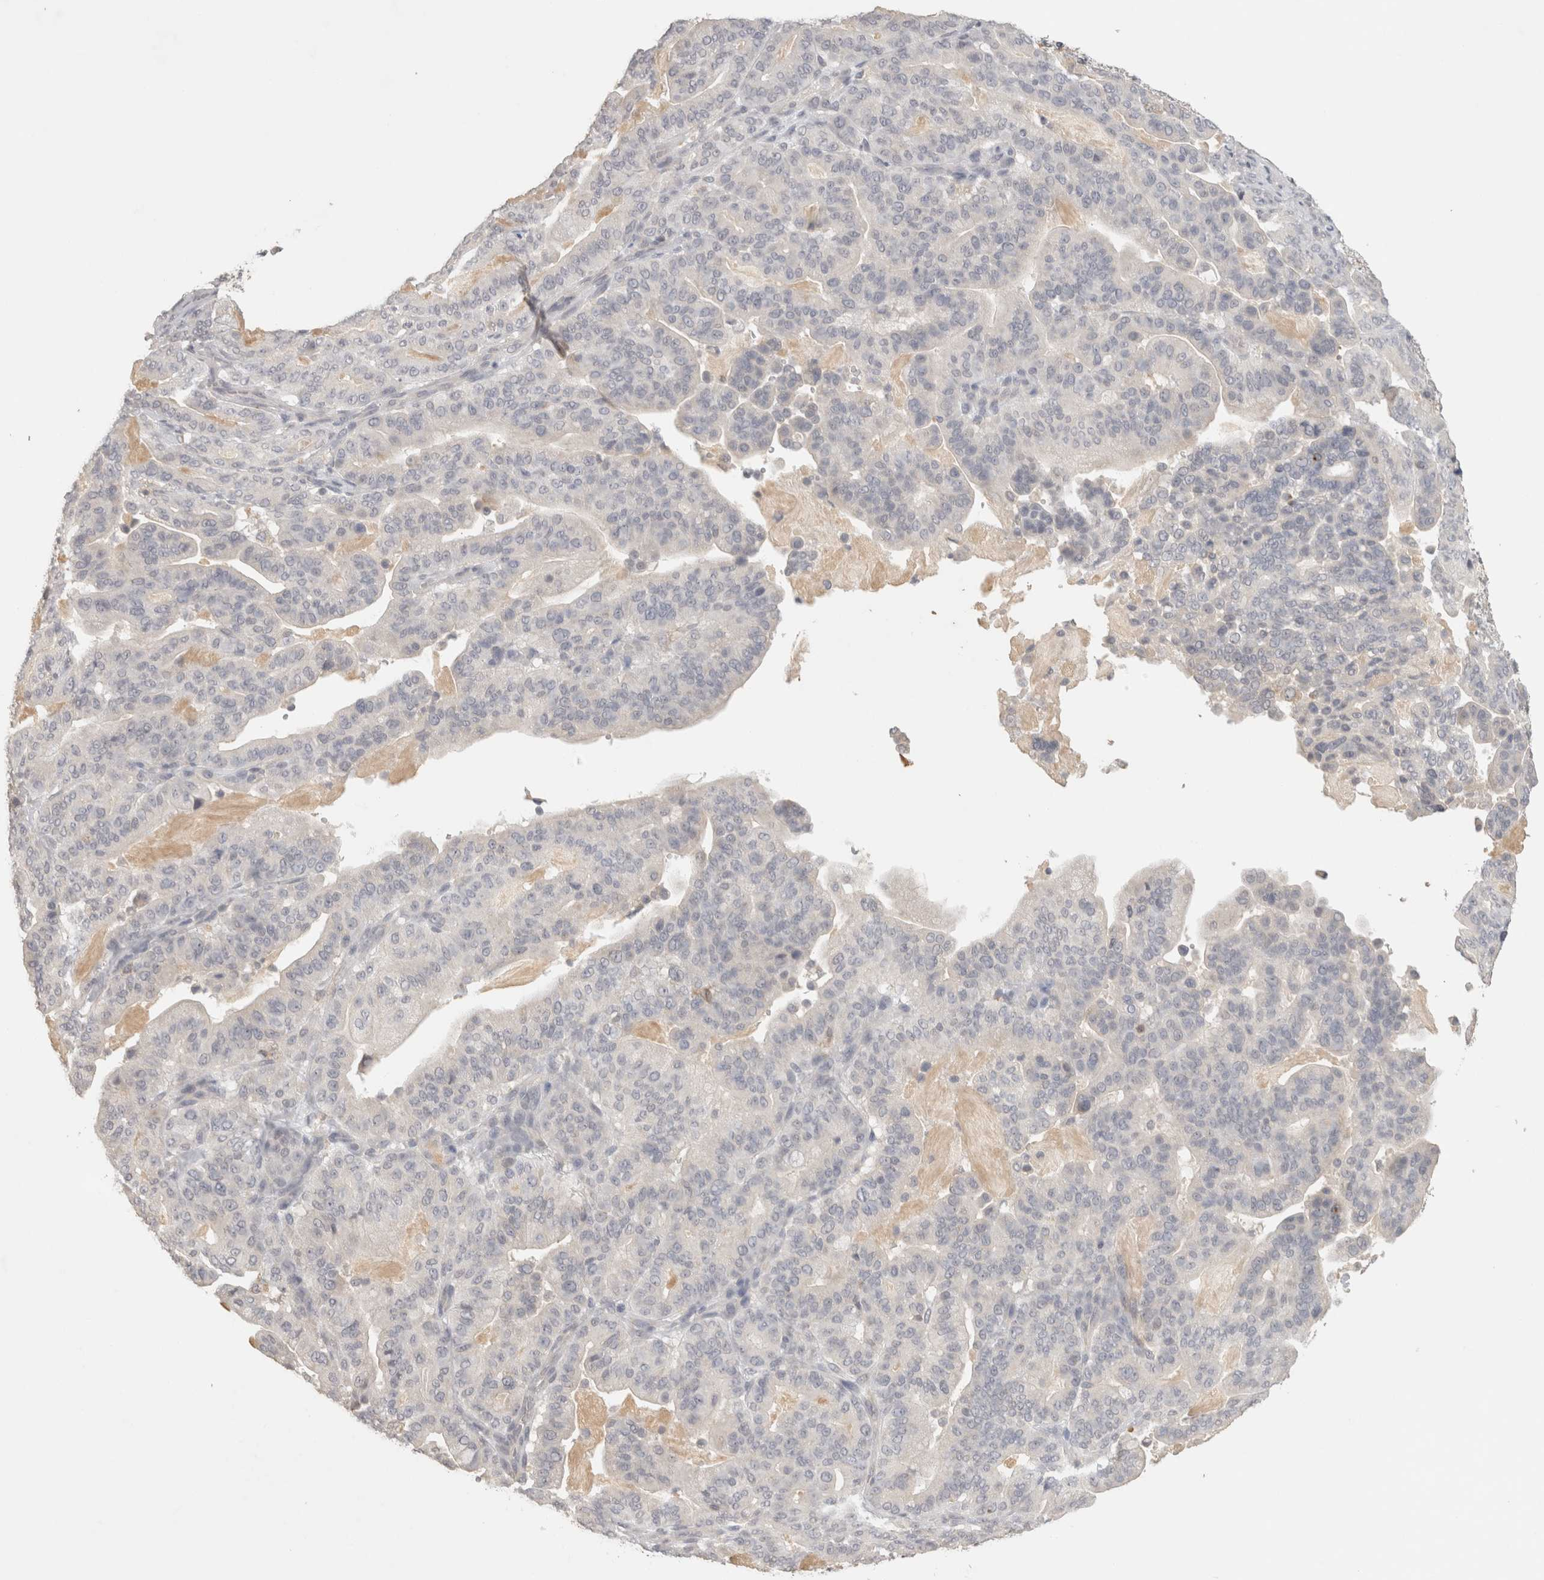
{"staining": {"intensity": "negative", "quantity": "none", "location": "none"}, "tissue": "pancreatic cancer", "cell_type": "Tumor cells", "image_type": "cancer", "snomed": [{"axis": "morphology", "description": "Adenocarcinoma, NOS"}, {"axis": "topography", "description": "Pancreas"}], "caption": "Pancreatic adenocarcinoma stained for a protein using immunohistochemistry (IHC) reveals no staining tumor cells.", "gene": "HAVCR2", "patient": {"sex": "male", "age": 63}}